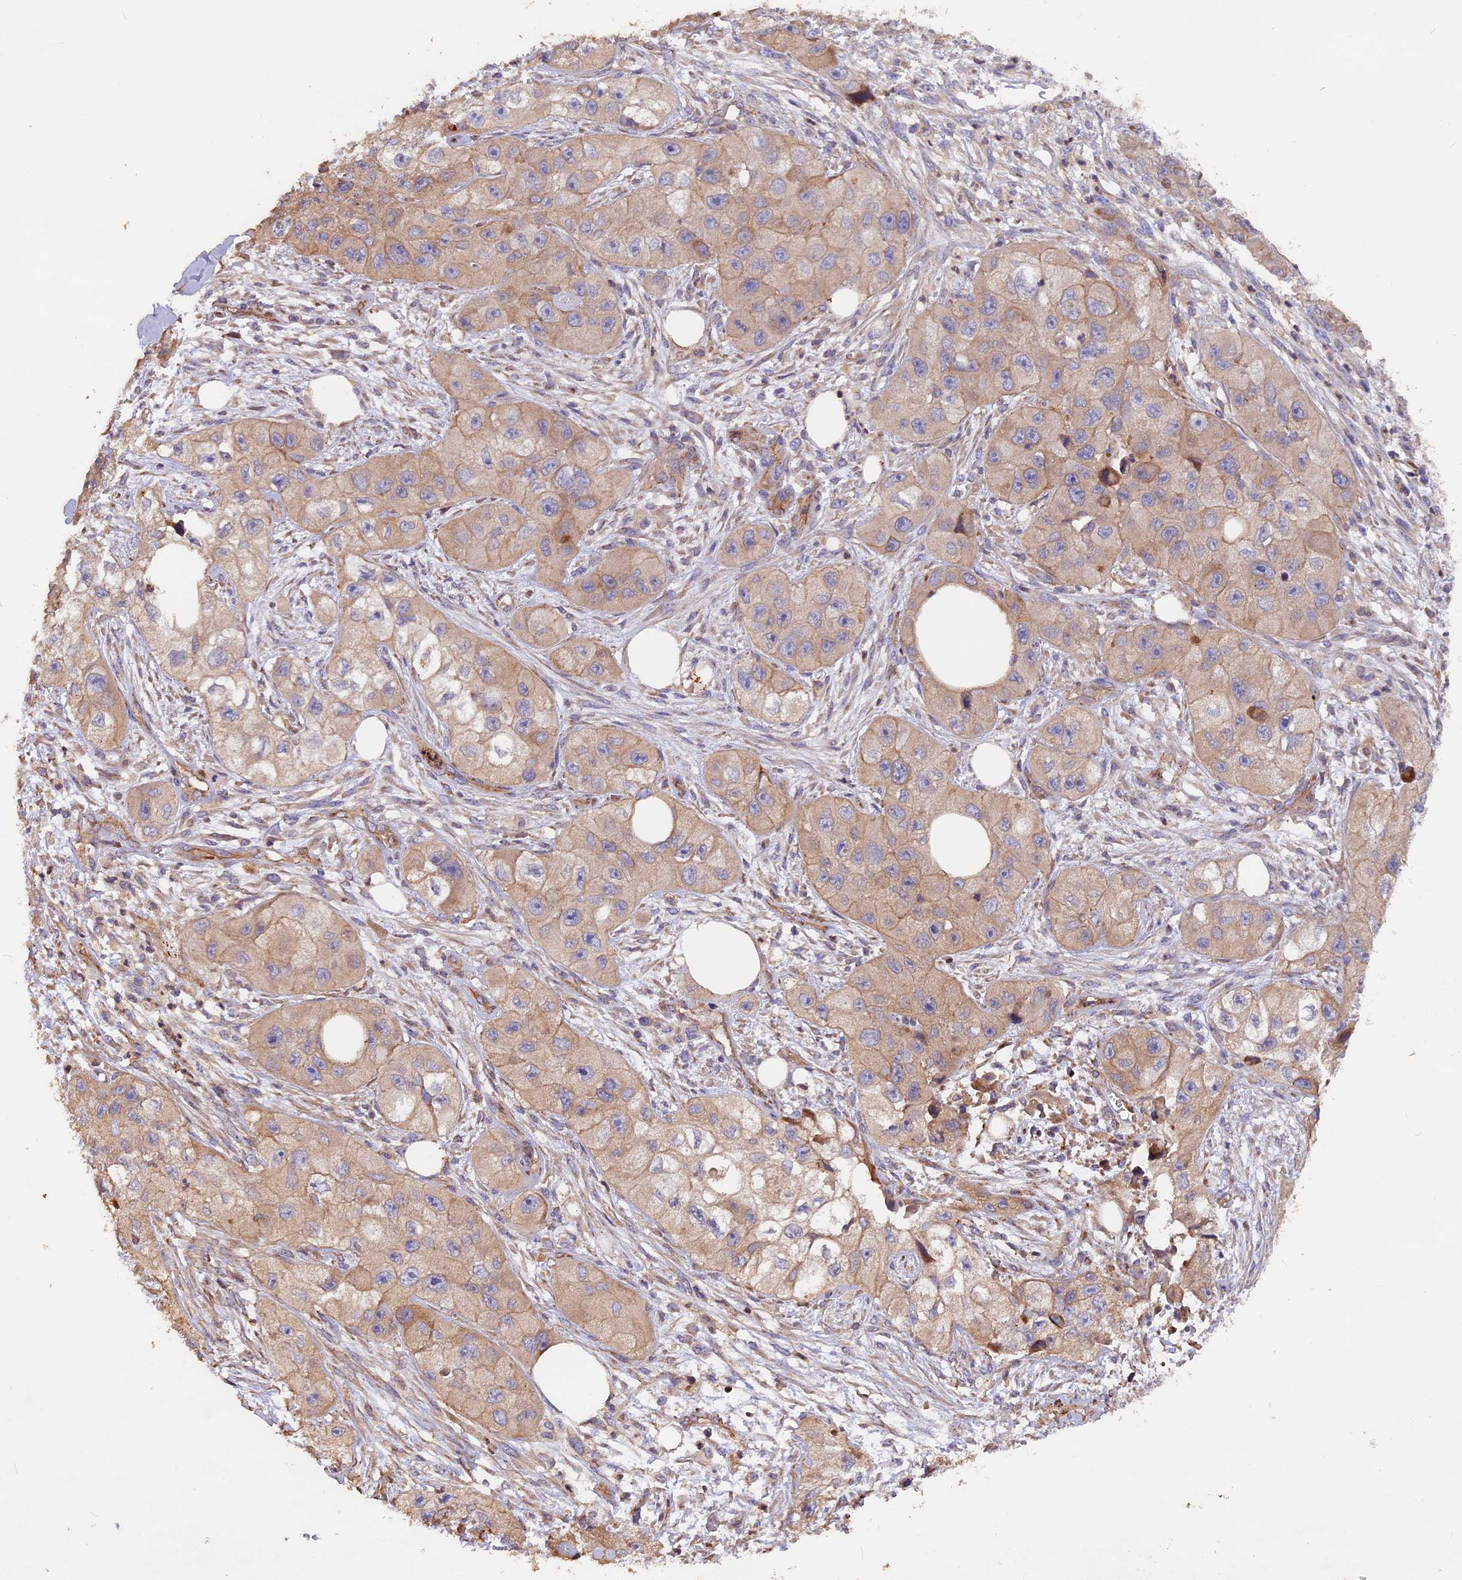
{"staining": {"intensity": "weak", "quantity": ">75%", "location": "cytoplasmic/membranous"}, "tissue": "skin cancer", "cell_type": "Tumor cells", "image_type": "cancer", "snomed": [{"axis": "morphology", "description": "Squamous cell carcinoma, NOS"}, {"axis": "topography", "description": "Skin"}, {"axis": "topography", "description": "Subcutis"}], "caption": "Human skin cancer stained with a protein marker demonstrates weak staining in tumor cells.", "gene": "ERMARD", "patient": {"sex": "male", "age": 73}}